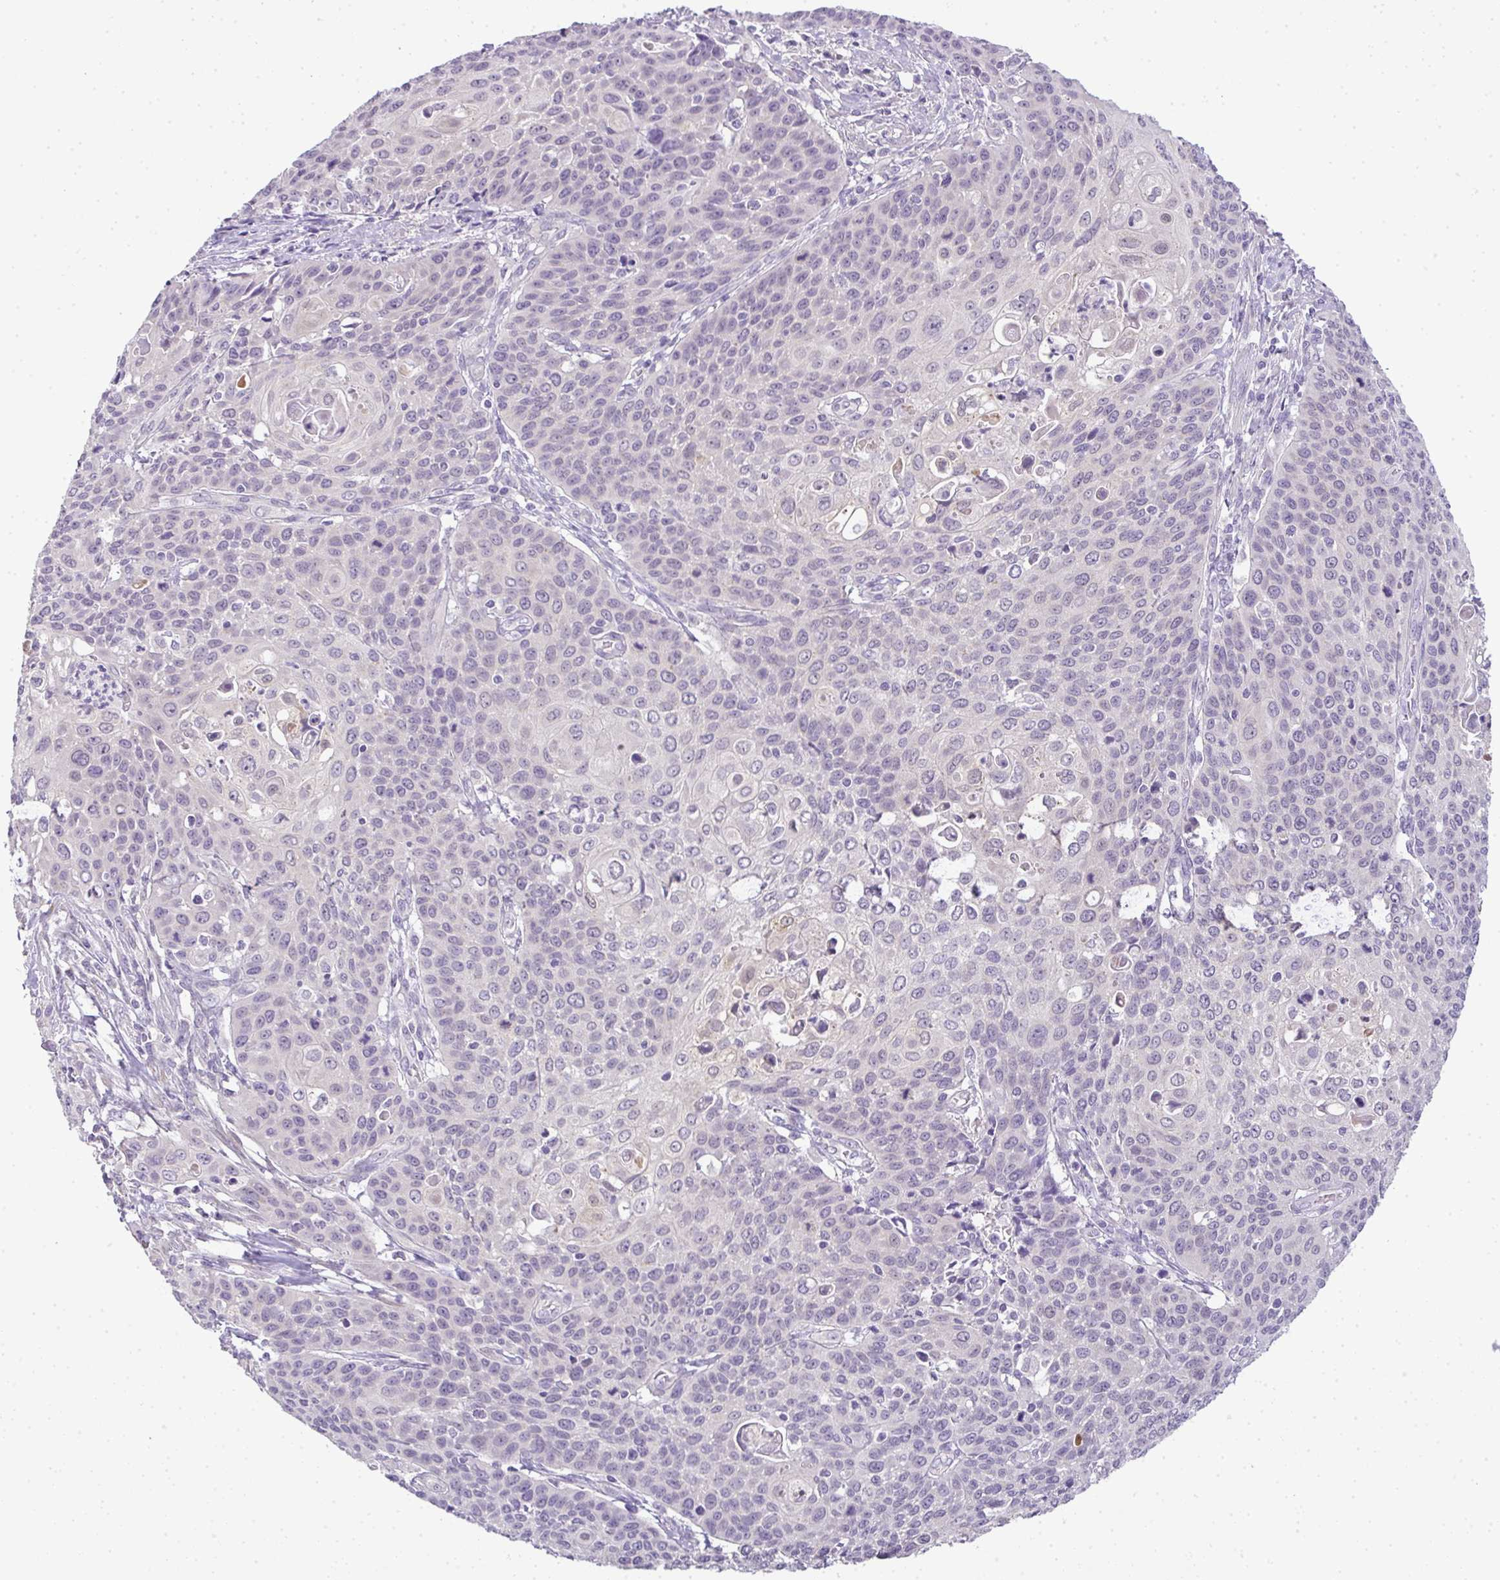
{"staining": {"intensity": "negative", "quantity": "none", "location": "none"}, "tissue": "cervical cancer", "cell_type": "Tumor cells", "image_type": "cancer", "snomed": [{"axis": "morphology", "description": "Squamous cell carcinoma, NOS"}, {"axis": "topography", "description": "Cervix"}], "caption": "Immunohistochemistry photomicrograph of human cervical cancer stained for a protein (brown), which shows no expression in tumor cells.", "gene": "CMPK1", "patient": {"sex": "female", "age": 65}}